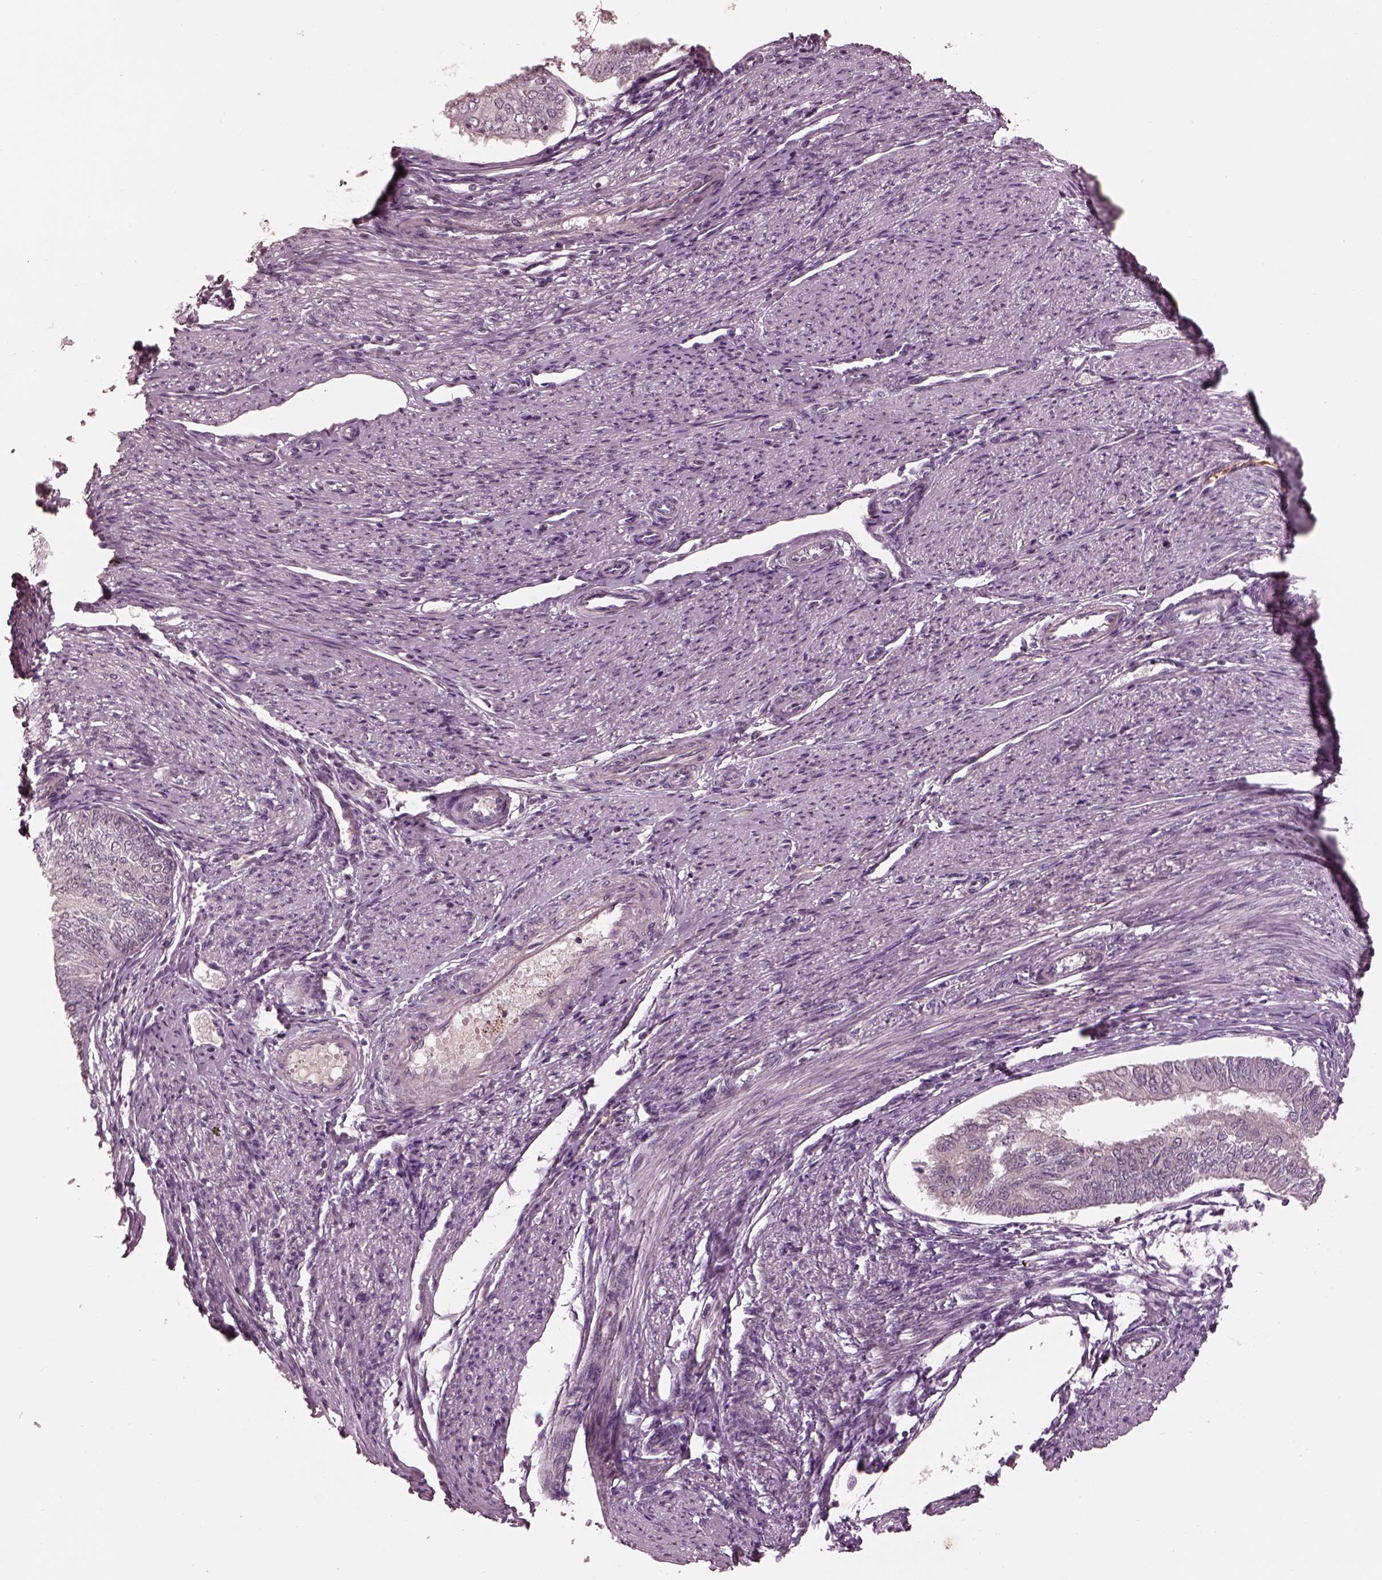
{"staining": {"intensity": "negative", "quantity": "none", "location": "none"}, "tissue": "endometrial cancer", "cell_type": "Tumor cells", "image_type": "cancer", "snomed": [{"axis": "morphology", "description": "Adenocarcinoma, NOS"}, {"axis": "topography", "description": "Endometrium"}], "caption": "This micrograph is of adenocarcinoma (endometrial) stained with immunohistochemistry to label a protein in brown with the nuclei are counter-stained blue. There is no staining in tumor cells. The staining was performed using DAB (3,3'-diaminobenzidine) to visualize the protein expression in brown, while the nuclei were stained in blue with hematoxylin (Magnification: 20x).", "gene": "KCNA2", "patient": {"sex": "female", "age": 58}}